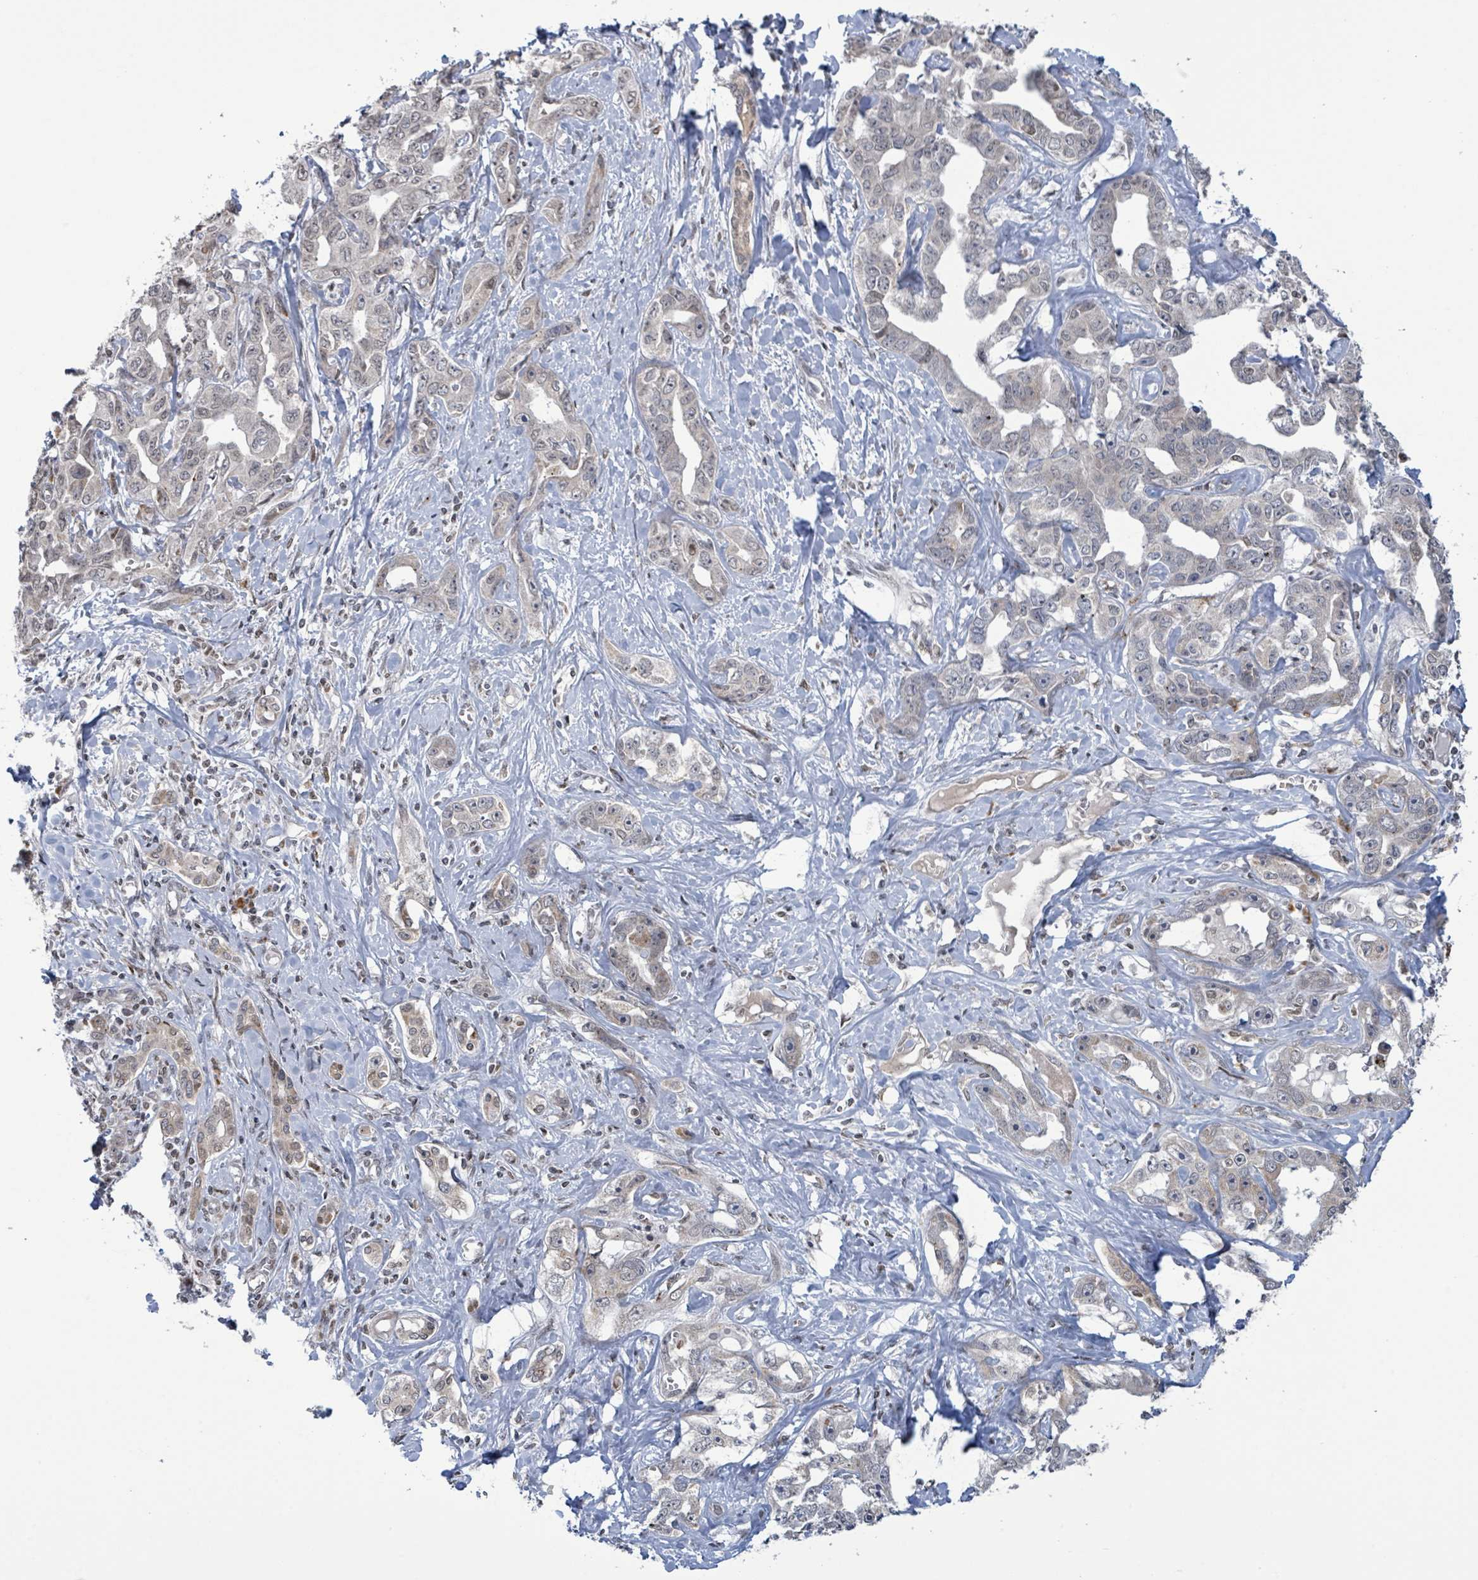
{"staining": {"intensity": "negative", "quantity": "none", "location": "none"}, "tissue": "liver cancer", "cell_type": "Tumor cells", "image_type": "cancer", "snomed": [{"axis": "morphology", "description": "Cholangiocarcinoma"}, {"axis": "topography", "description": "Liver"}], "caption": "Immunohistochemistry histopathology image of liver cholangiocarcinoma stained for a protein (brown), which demonstrates no staining in tumor cells.", "gene": "SBF2", "patient": {"sex": "male", "age": 59}}